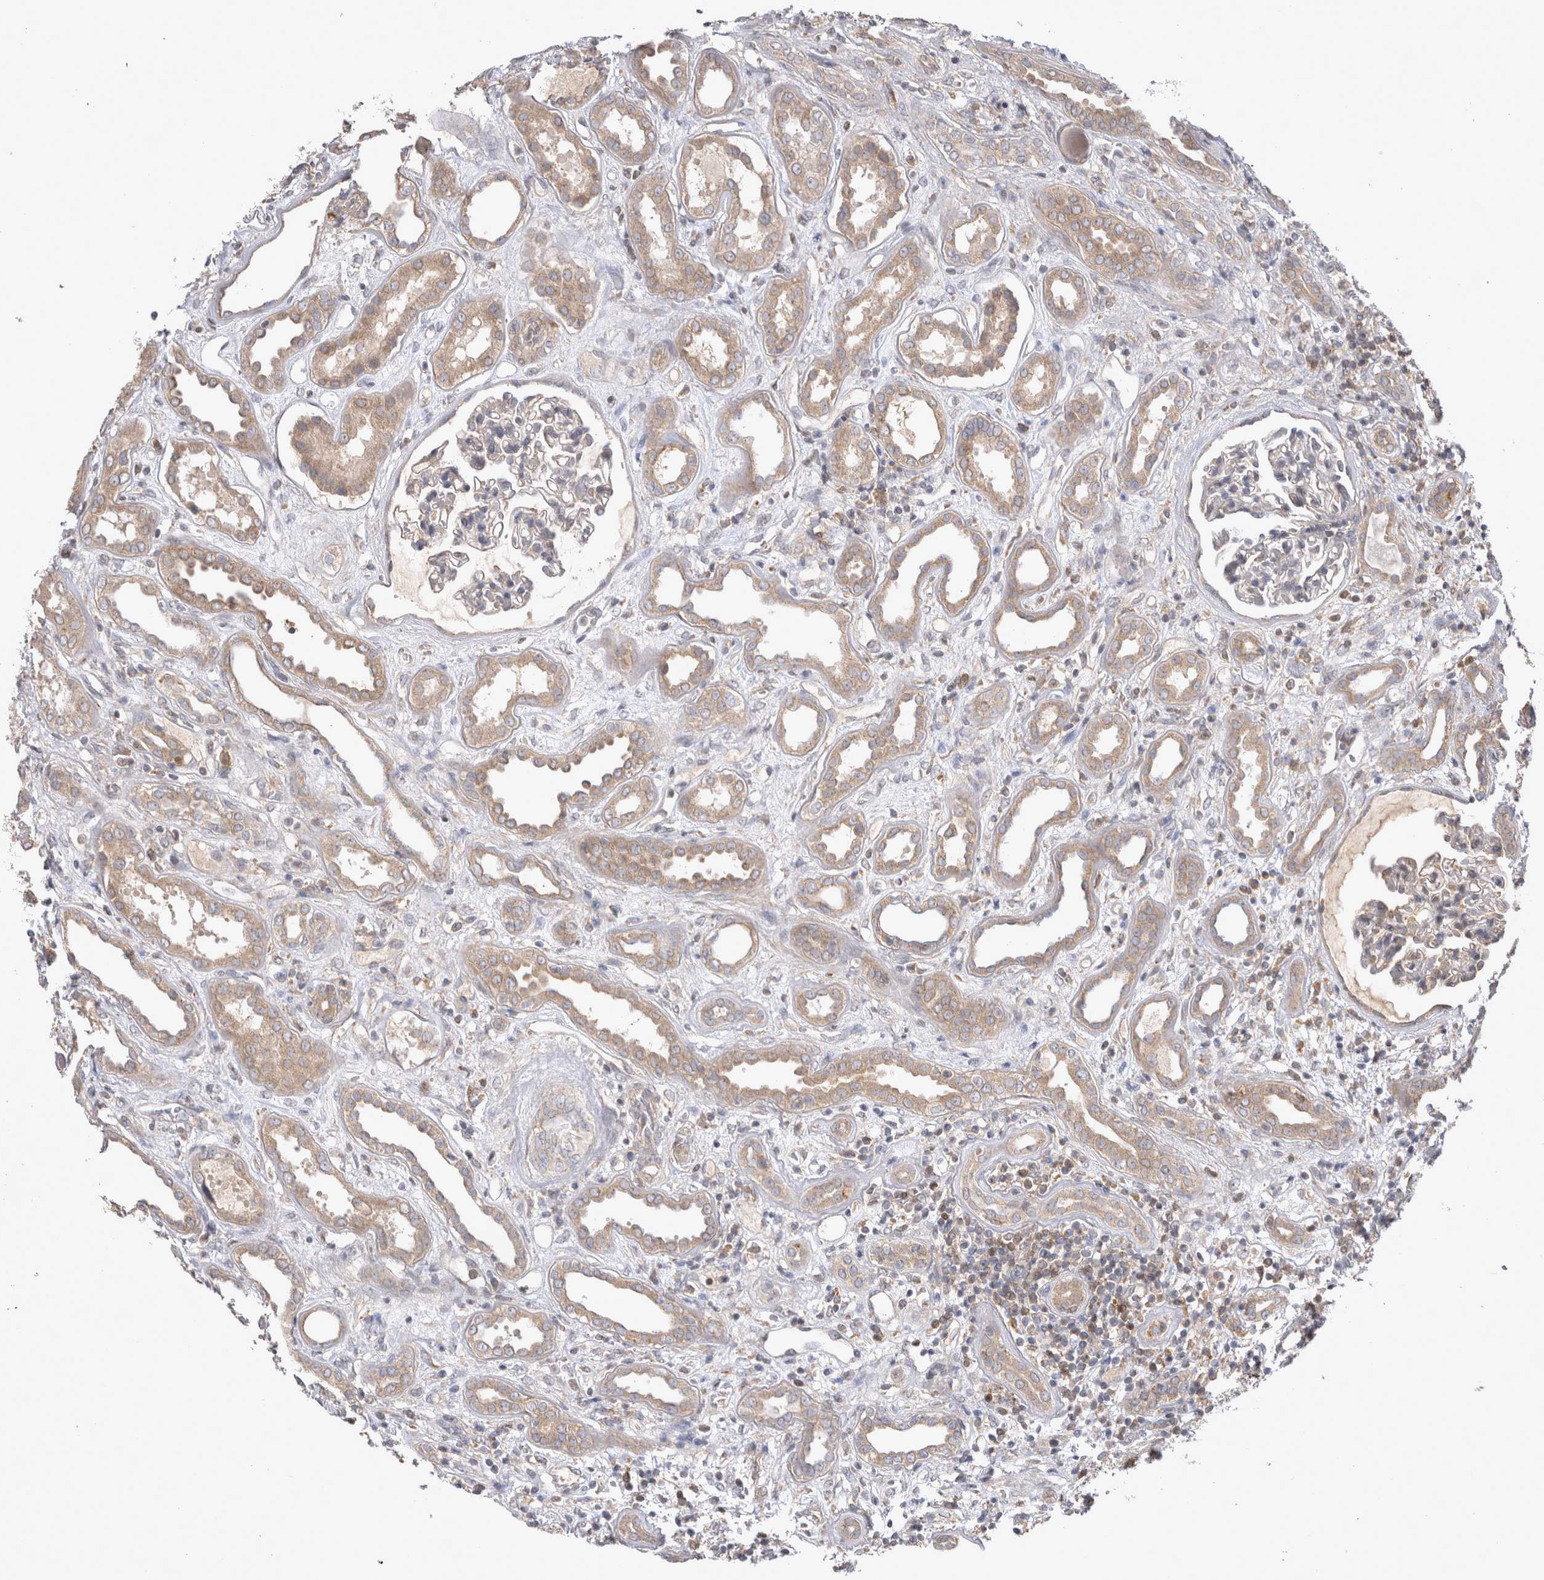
{"staining": {"intensity": "weak", "quantity": "<25%", "location": "cytoplasmic/membranous"}, "tissue": "kidney", "cell_type": "Cells in glomeruli", "image_type": "normal", "snomed": [{"axis": "morphology", "description": "Normal tissue, NOS"}, {"axis": "topography", "description": "Kidney"}], "caption": "Immunohistochemistry (IHC) photomicrograph of benign kidney stained for a protein (brown), which shows no positivity in cells in glomeruli.", "gene": "SRD5A3", "patient": {"sex": "male", "age": 59}}